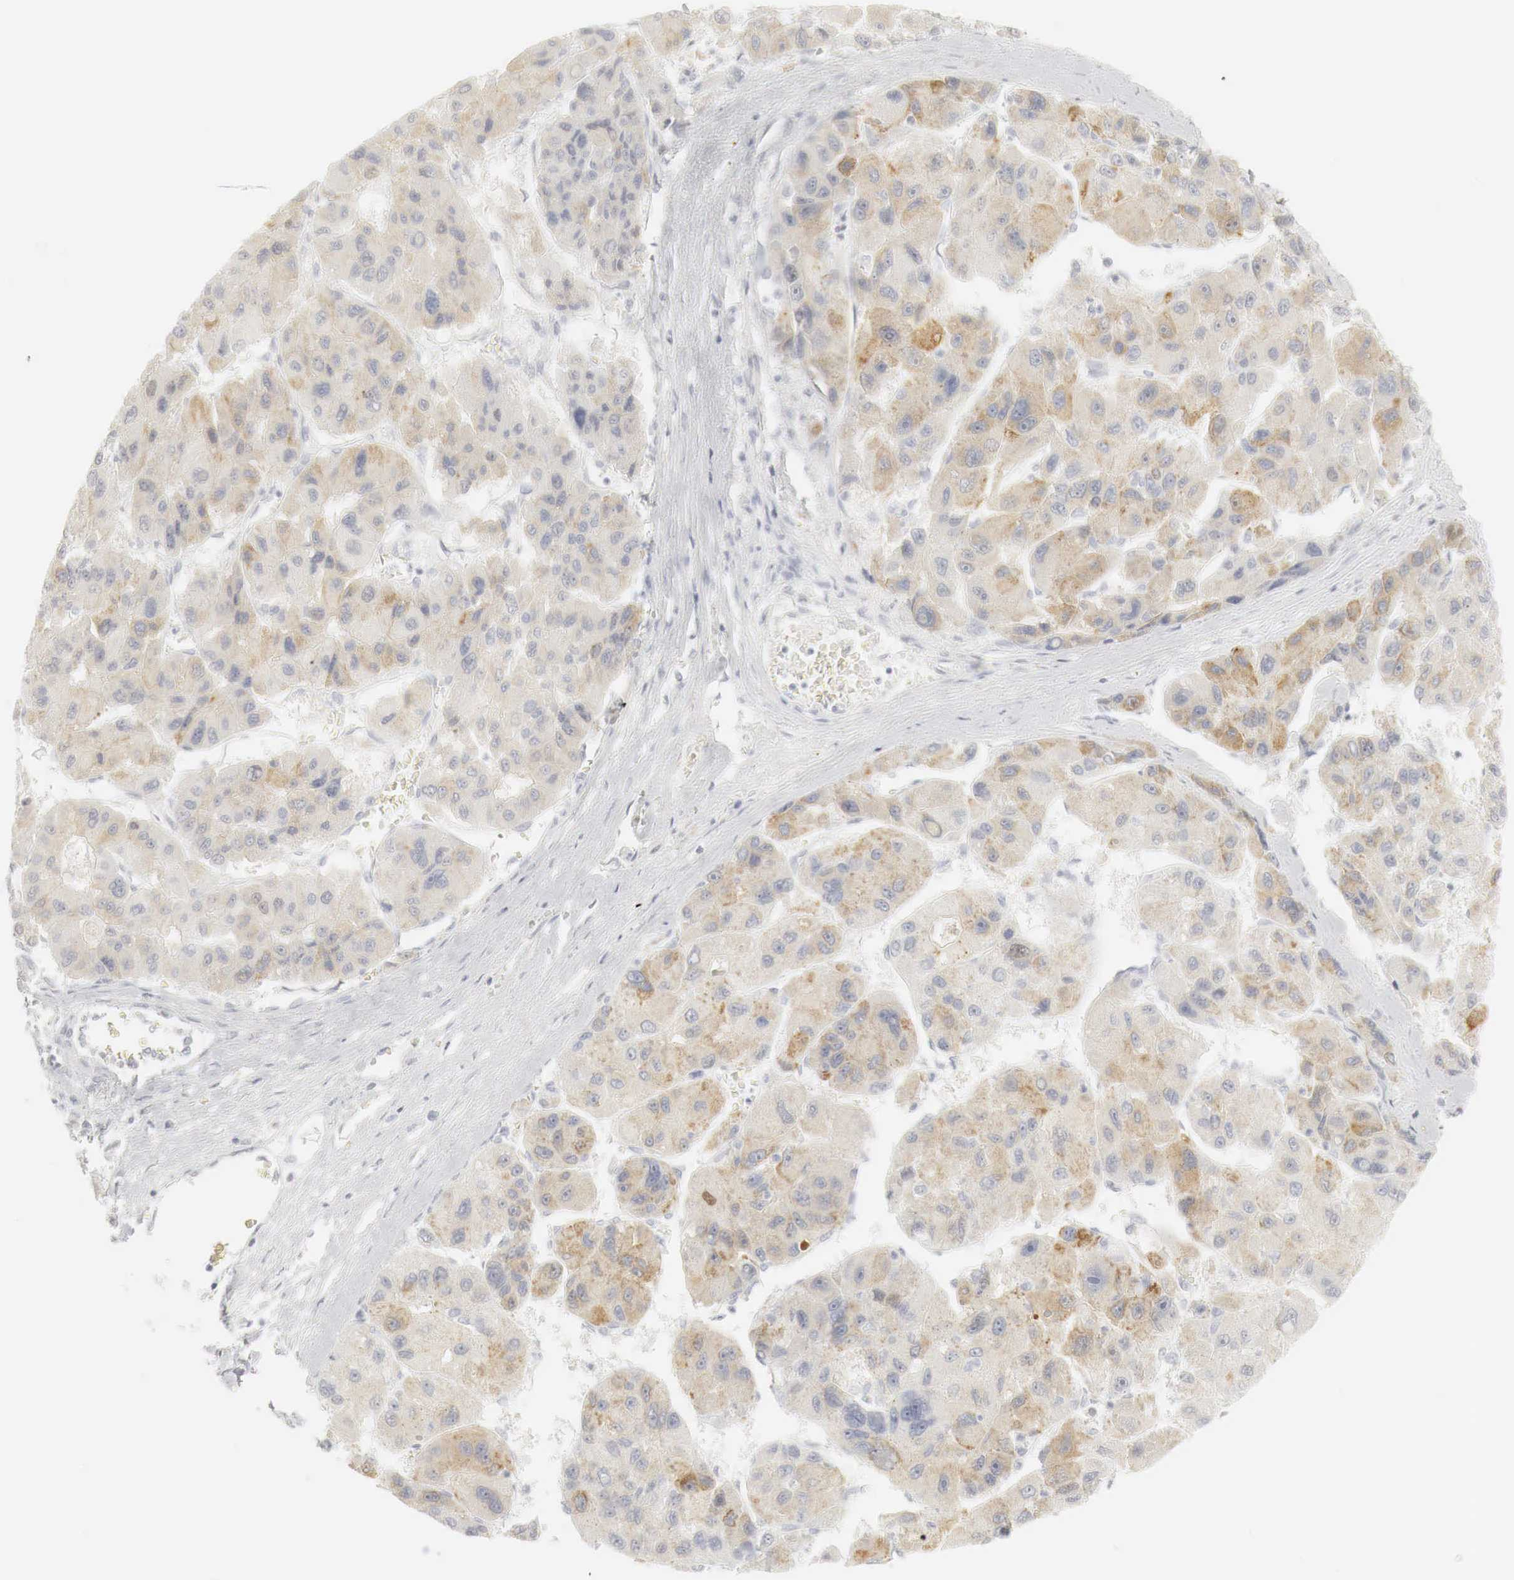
{"staining": {"intensity": "weak", "quantity": "25%-75%", "location": "cytoplasmic/membranous"}, "tissue": "liver cancer", "cell_type": "Tumor cells", "image_type": "cancer", "snomed": [{"axis": "morphology", "description": "Carcinoma, Hepatocellular, NOS"}, {"axis": "topography", "description": "Liver"}], "caption": "Protein expression analysis of liver cancer demonstrates weak cytoplasmic/membranous expression in about 25%-75% of tumor cells.", "gene": "TP63", "patient": {"sex": "male", "age": 64}}